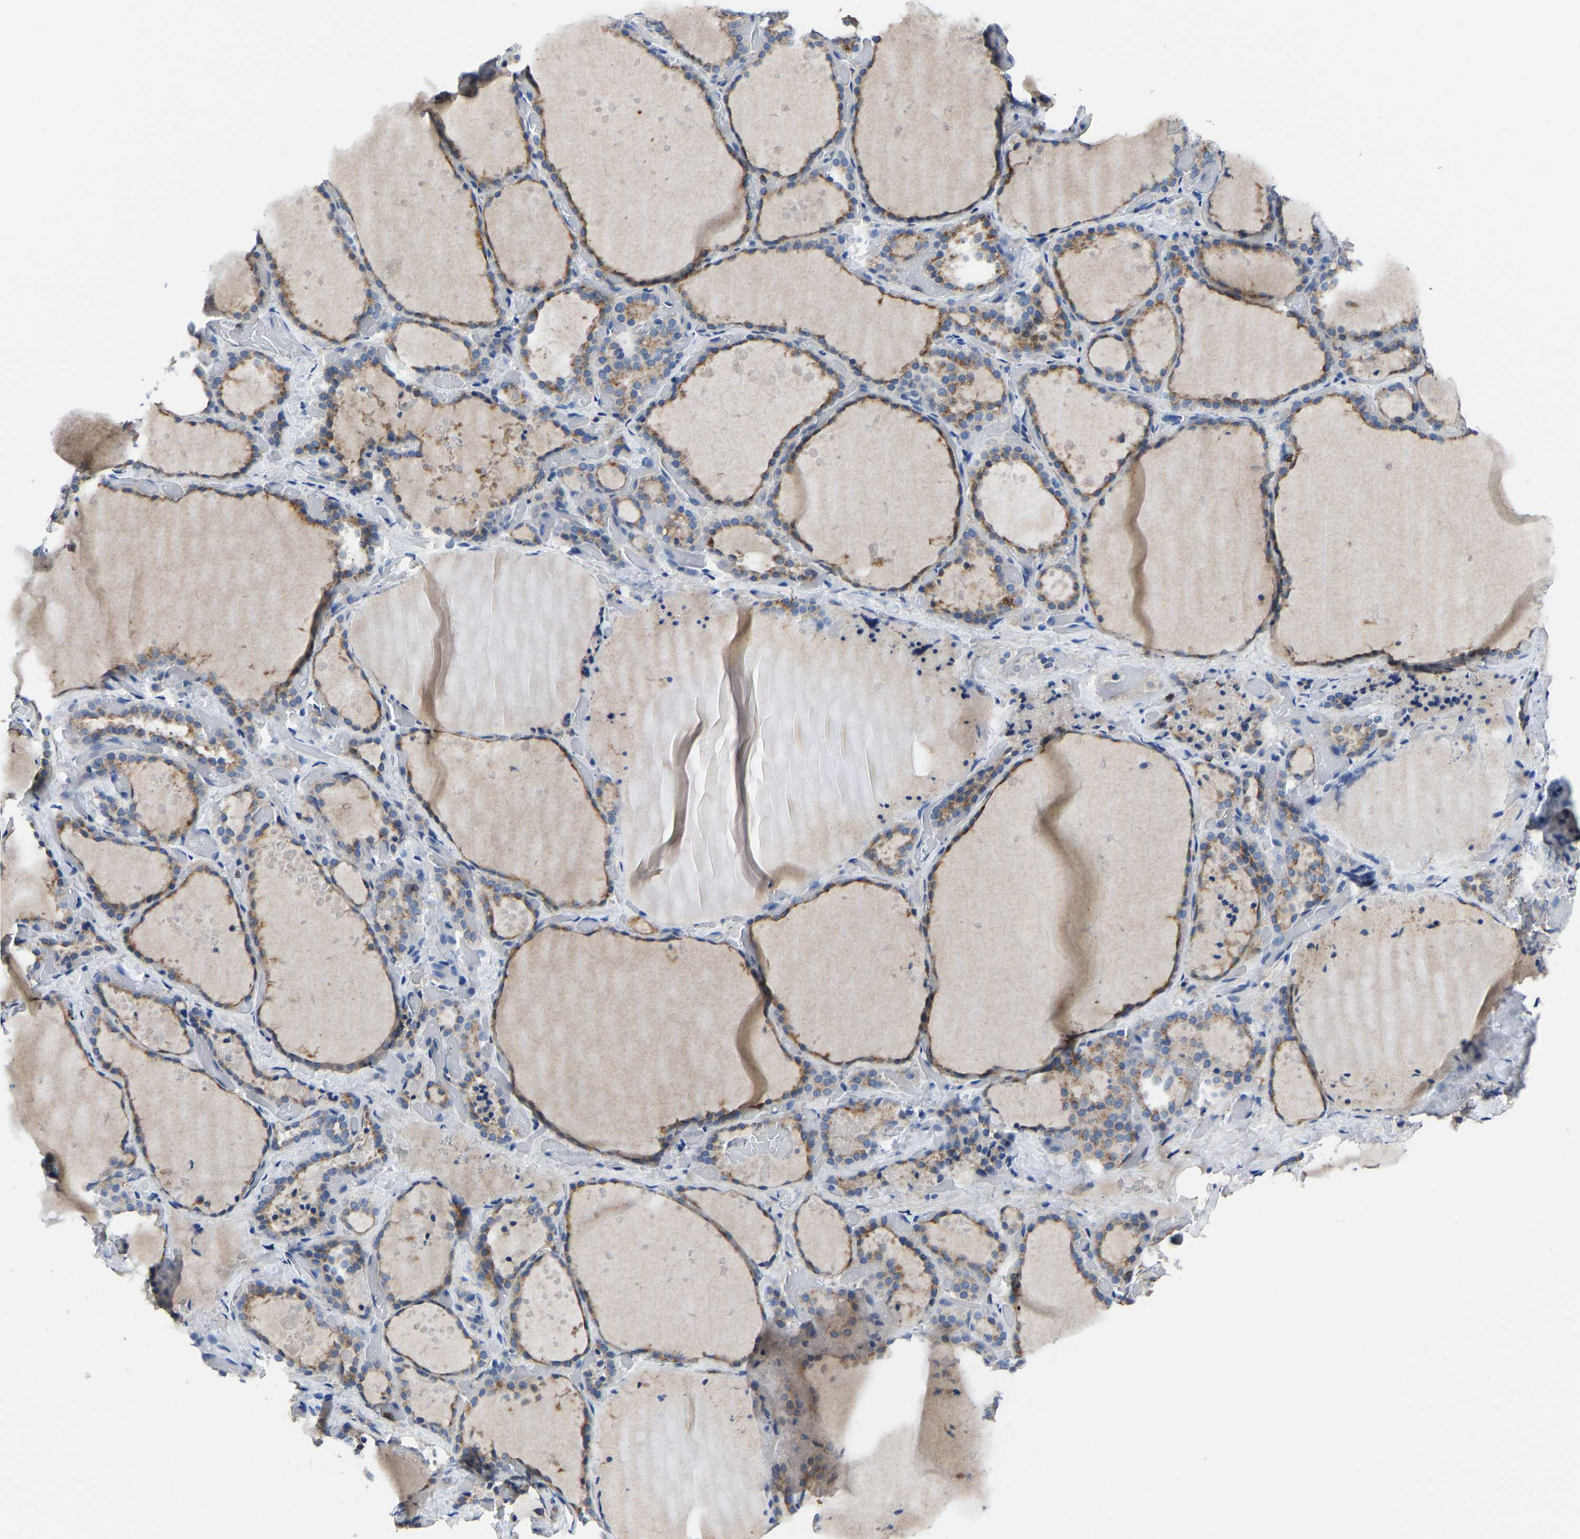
{"staining": {"intensity": "moderate", "quantity": ">75%", "location": "cytoplasmic/membranous"}, "tissue": "thyroid gland", "cell_type": "Glandular cells", "image_type": "normal", "snomed": [{"axis": "morphology", "description": "Normal tissue, NOS"}, {"axis": "topography", "description": "Thyroid gland"}], "caption": "Protein staining shows moderate cytoplasmic/membranous positivity in about >75% of glandular cells in unremarkable thyroid gland. (DAB (3,3'-diaminobenzidine) IHC with brightfield microscopy, high magnification).", "gene": "ATP6V1E1", "patient": {"sex": "female", "age": 44}}